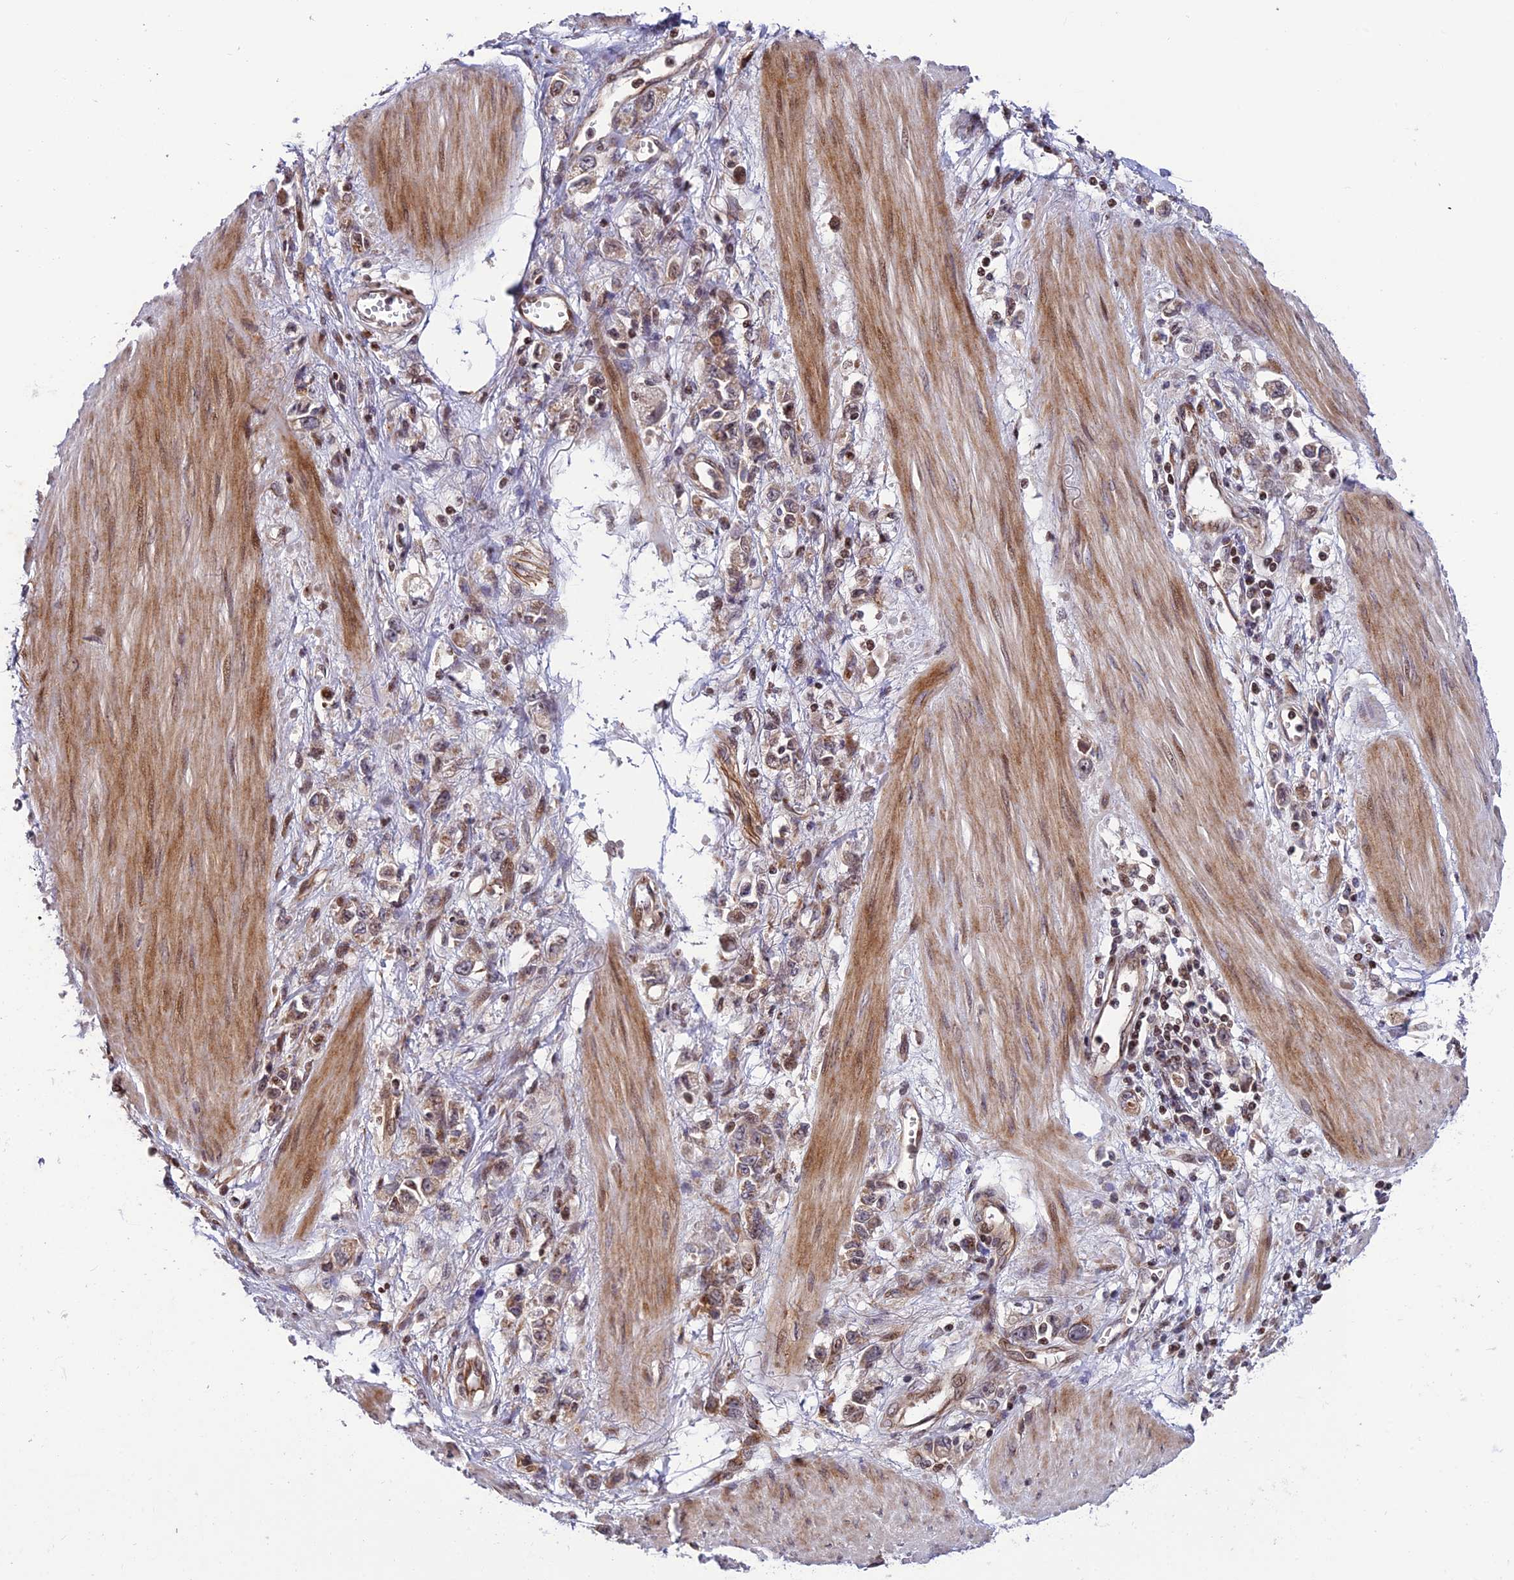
{"staining": {"intensity": "weak", "quantity": "25%-75%", "location": "cytoplasmic/membranous"}, "tissue": "stomach cancer", "cell_type": "Tumor cells", "image_type": "cancer", "snomed": [{"axis": "morphology", "description": "Adenocarcinoma, NOS"}, {"axis": "topography", "description": "Stomach"}], "caption": "Protein expression by immunohistochemistry (IHC) reveals weak cytoplasmic/membranous staining in approximately 25%-75% of tumor cells in stomach cancer (adenocarcinoma).", "gene": "SMIM7", "patient": {"sex": "female", "age": 76}}